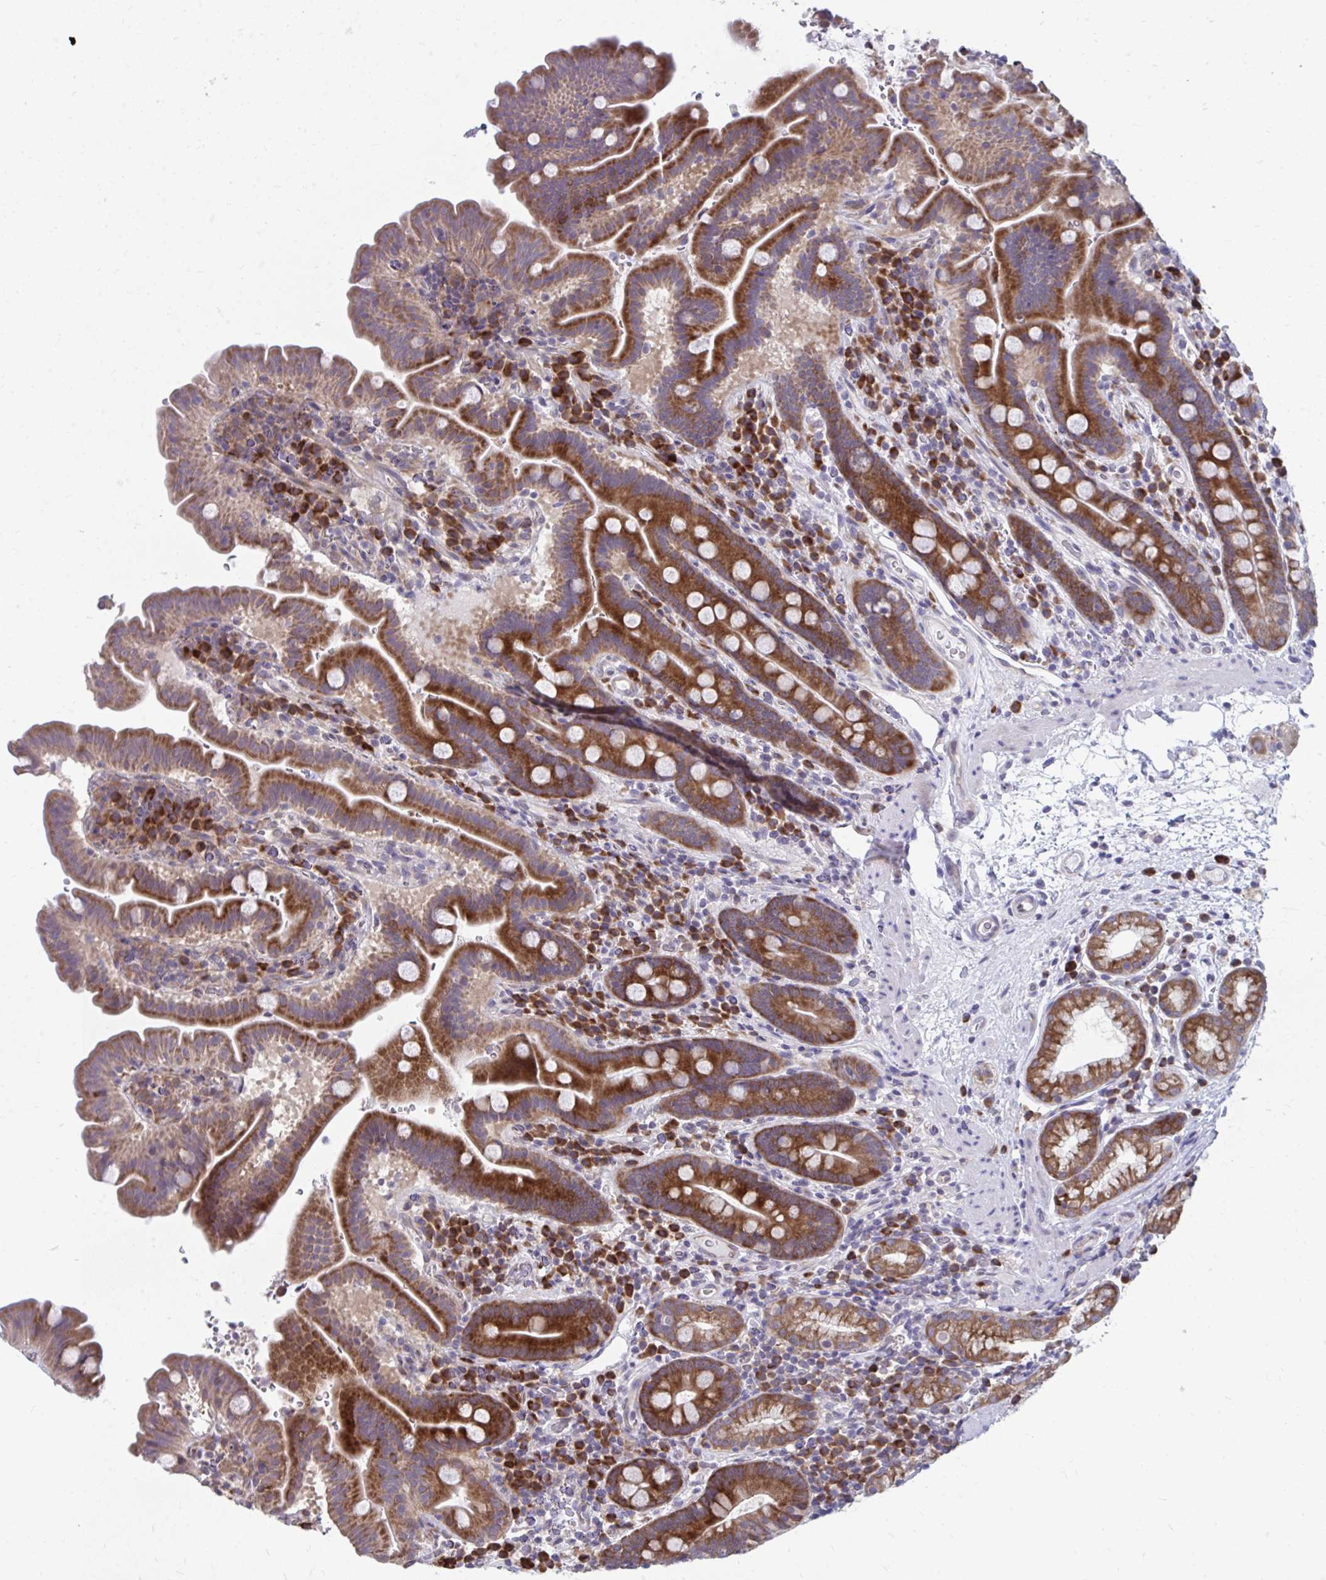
{"staining": {"intensity": "strong", "quantity": ">75%", "location": "cytoplasmic/membranous"}, "tissue": "small intestine", "cell_type": "Glandular cells", "image_type": "normal", "snomed": [{"axis": "morphology", "description": "Normal tissue, NOS"}, {"axis": "topography", "description": "Small intestine"}], "caption": "A brown stain shows strong cytoplasmic/membranous expression of a protein in glandular cells of unremarkable human small intestine. (brown staining indicates protein expression, while blue staining denotes nuclei).", "gene": "SELENON", "patient": {"sex": "male", "age": 26}}